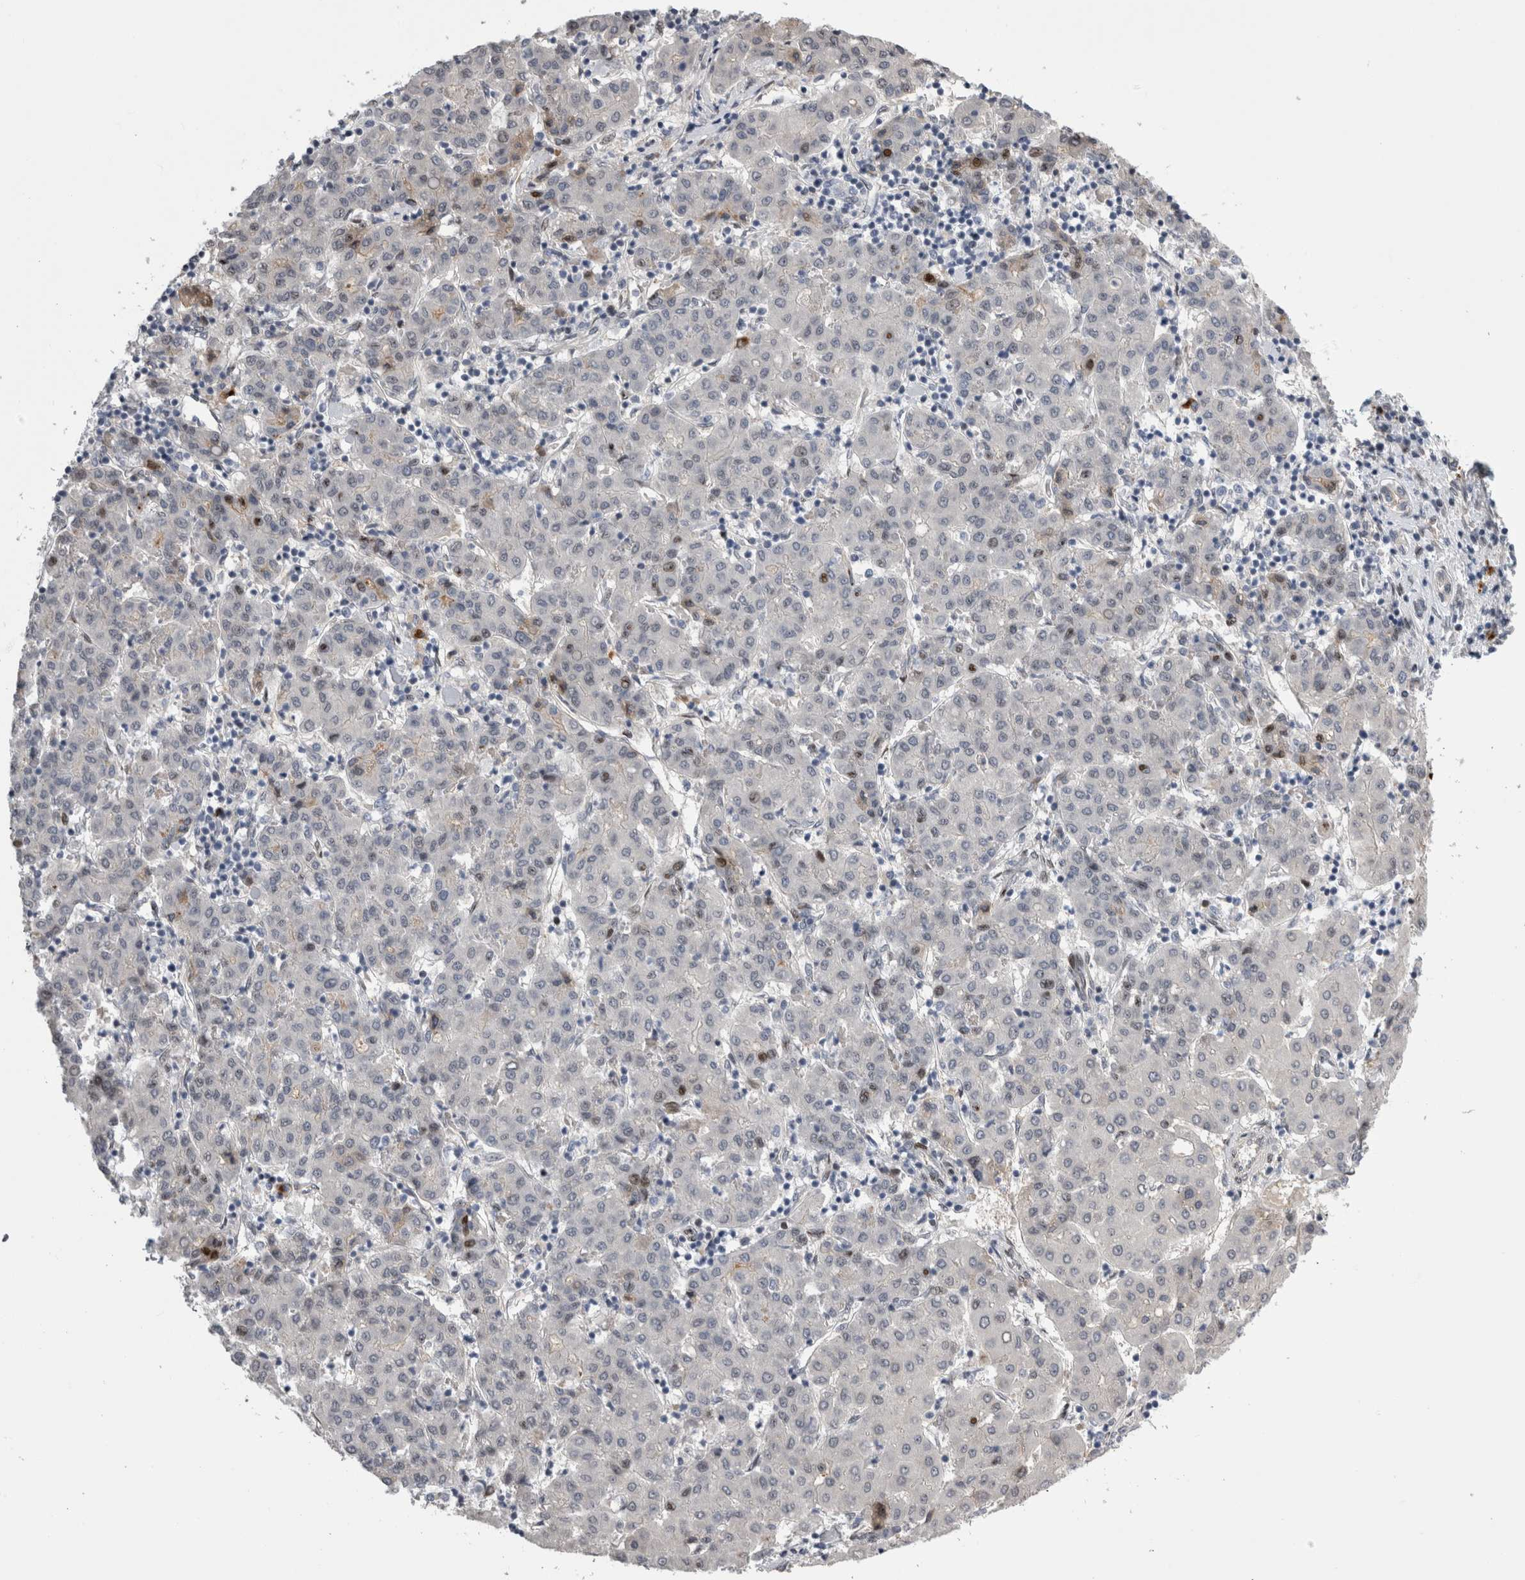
{"staining": {"intensity": "weak", "quantity": "<25%", "location": "nuclear"}, "tissue": "liver cancer", "cell_type": "Tumor cells", "image_type": "cancer", "snomed": [{"axis": "morphology", "description": "Carcinoma, Hepatocellular, NOS"}, {"axis": "topography", "description": "Liver"}], "caption": "Liver hepatocellular carcinoma was stained to show a protein in brown. There is no significant staining in tumor cells.", "gene": "DMTN", "patient": {"sex": "male", "age": 65}}